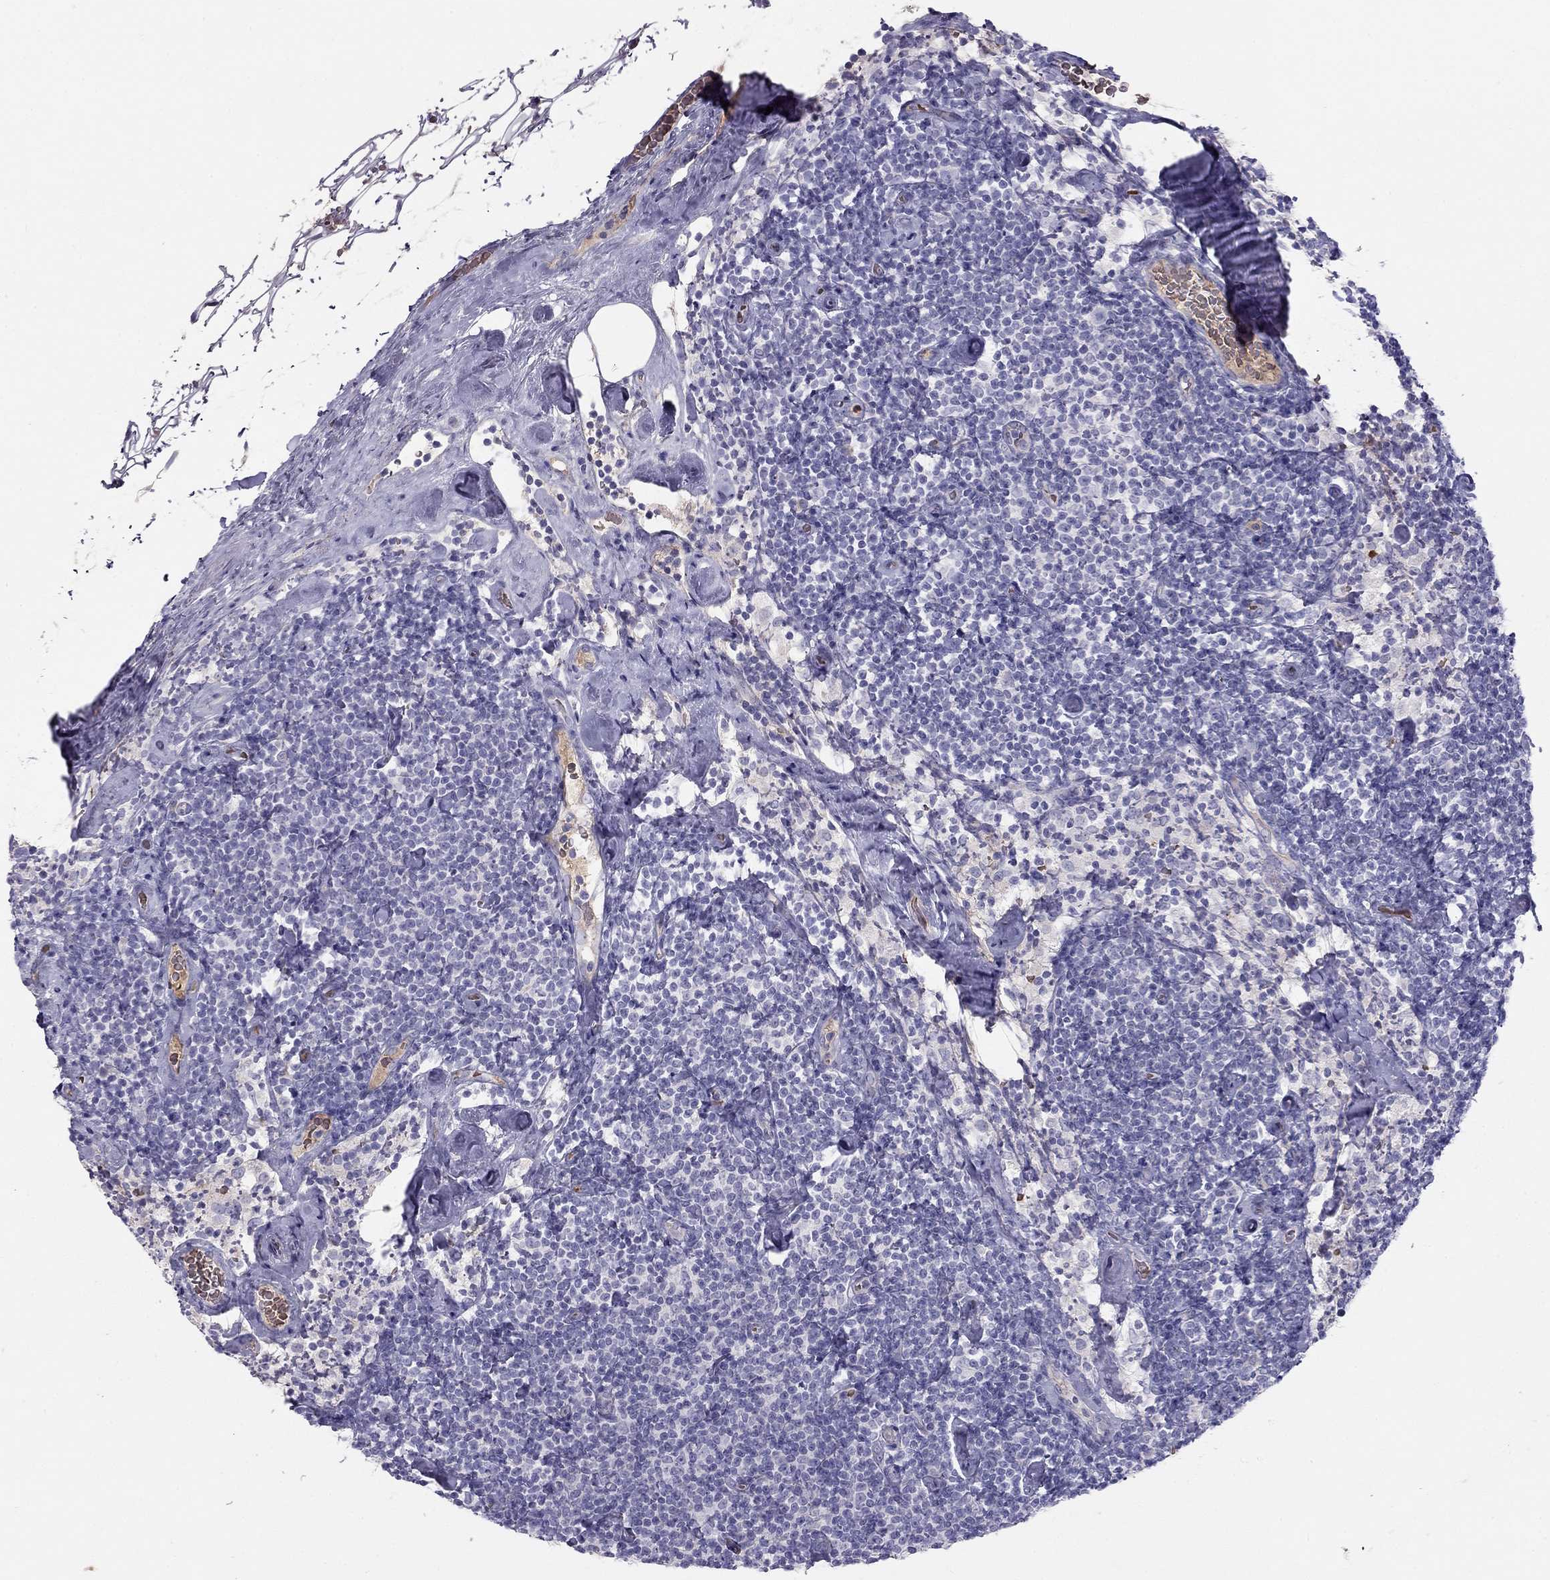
{"staining": {"intensity": "negative", "quantity": "none", "location": "none"}, "tissue": "lymphoma", "cell_type": "Tumor cells", "image_type": "cancer", "snomed": [{"axis": "morphology", "description": "Malignant lymphoma, non-Hodgkin's type, Low grade"}, {"axis": "topography", "description": "Lymph node"}], "caption": "Tumor cells are negative for brown protein staining in low-grade malignant lymphoma, non-Hodgkin's type. Nuclei are stained in blue.", "gene": "RHD", "patient": {"sex": "male", "age": 81}}